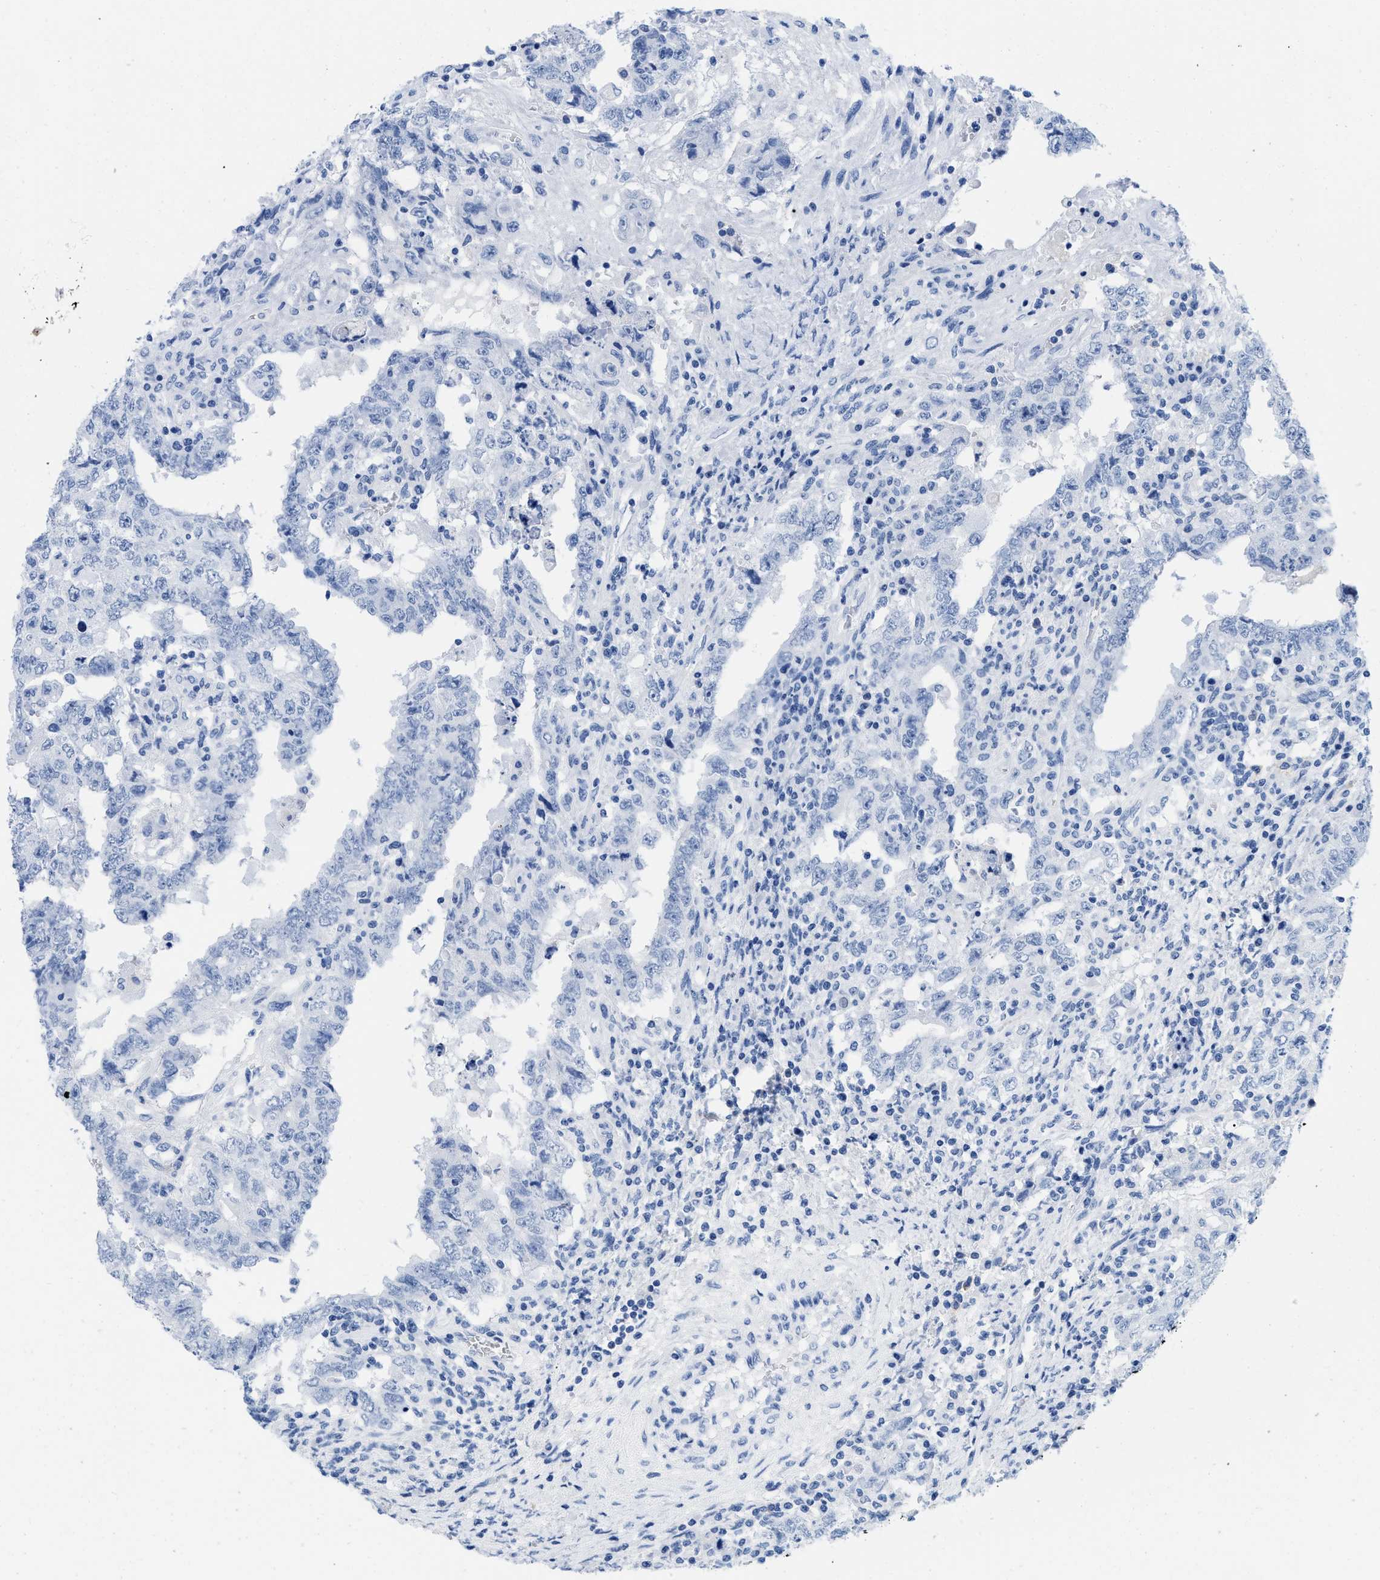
{"staining": {"intensity": "negative", "quantity": "none", "location": "none"}, "tissue": "testis cancer", "cell_type": "Tumor cells", "image_type": "cancer", "snomed": [{"axis": "morphology", "description": "Carcinoma, Embryonal, NOS"}, {"axis": "topography", "description": "Testis"}], "caption": "Photomicrograph shows no significant protein positivity in tumor cells of embryonal carcinoma (testis).", "gene": "CR1", "patient": {"sex": "male", "age": 26}}